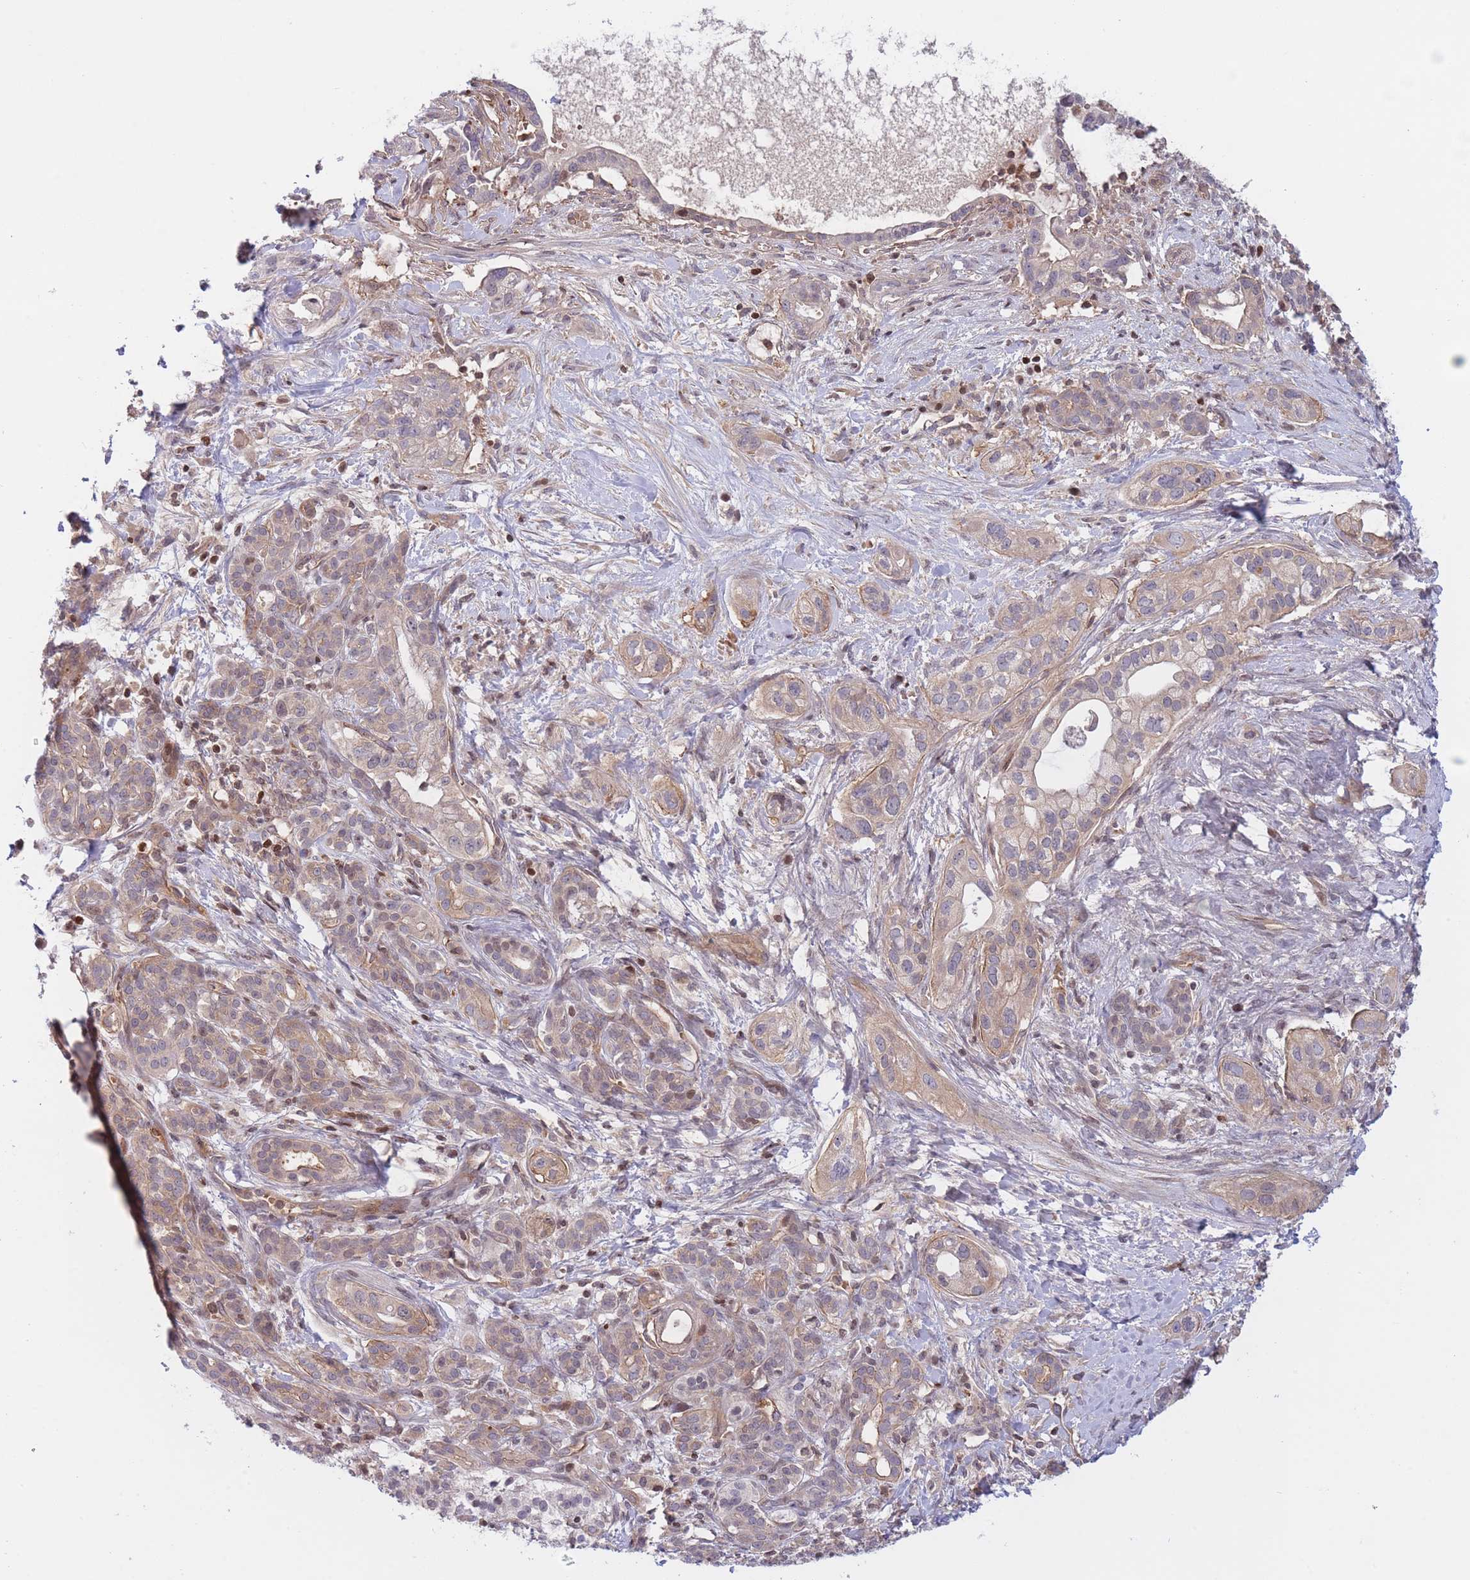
{"staining": {"intensity": "weak", "quantity": "25%-75%", "location": "cytoplasmic/membranous"}, "tissue": "pancreatic cancer", "cell_type": "Tumor cells", "image_type": "cancer", "snomed": [{"axis": "morphology", "description": "Adenocarcinoma, NOS"}, {"axis": "topography", "description": "Pancreas"}], "caption": "Immunohistochemistry (DAB) staining of adenocarcinoma (pancreatic) shows weak cytoplasmic/membranous protein staining in about 25%-75% of tumor cells.", "gene": "SLC35F5", "patient": {"sex": "male", "age": 44}}